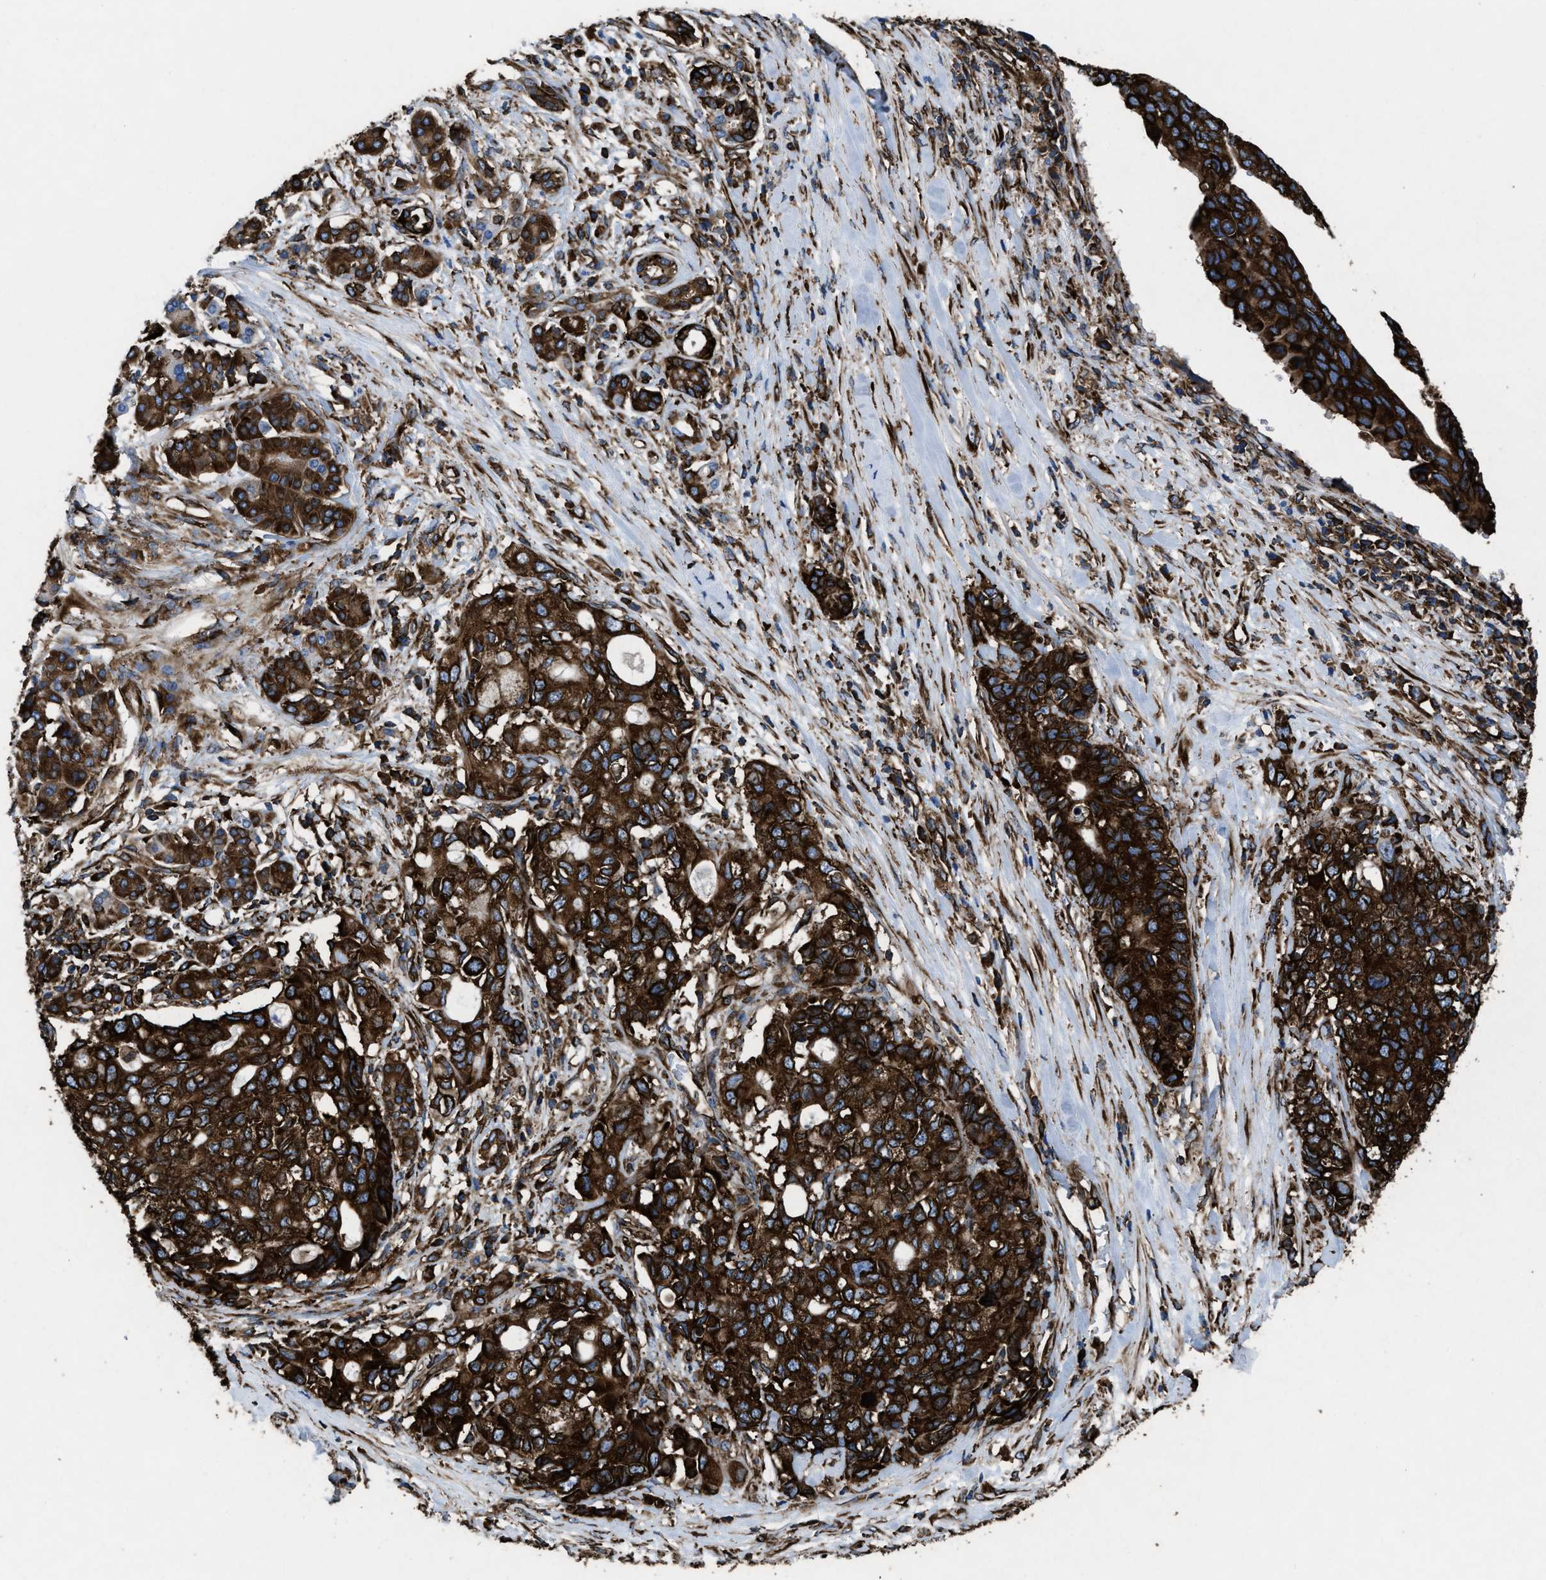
{"staining": {"intensity": "strong", "quantity": ">75%", "location": "cytoplasmic/membranous"}, "tissue": "pancreatic cancer", "cell_type": "Tumor cells", "image_type": "cancer", "snomed": [{"axis": "morphology", "description": "Adenocarcinoma, NOS"}, {"axis": "topography", "description": "Pancreas"}], "caption": "High-power microscopy captured an immunohistochemistry (IHC) image of pancreatic cancer, revealing strong cytoplasmic/membranous positivity in approximately >75% of tumor cells.", "gene": "CAPRIN1", "patient": {"sex": "female", "age": 56}}